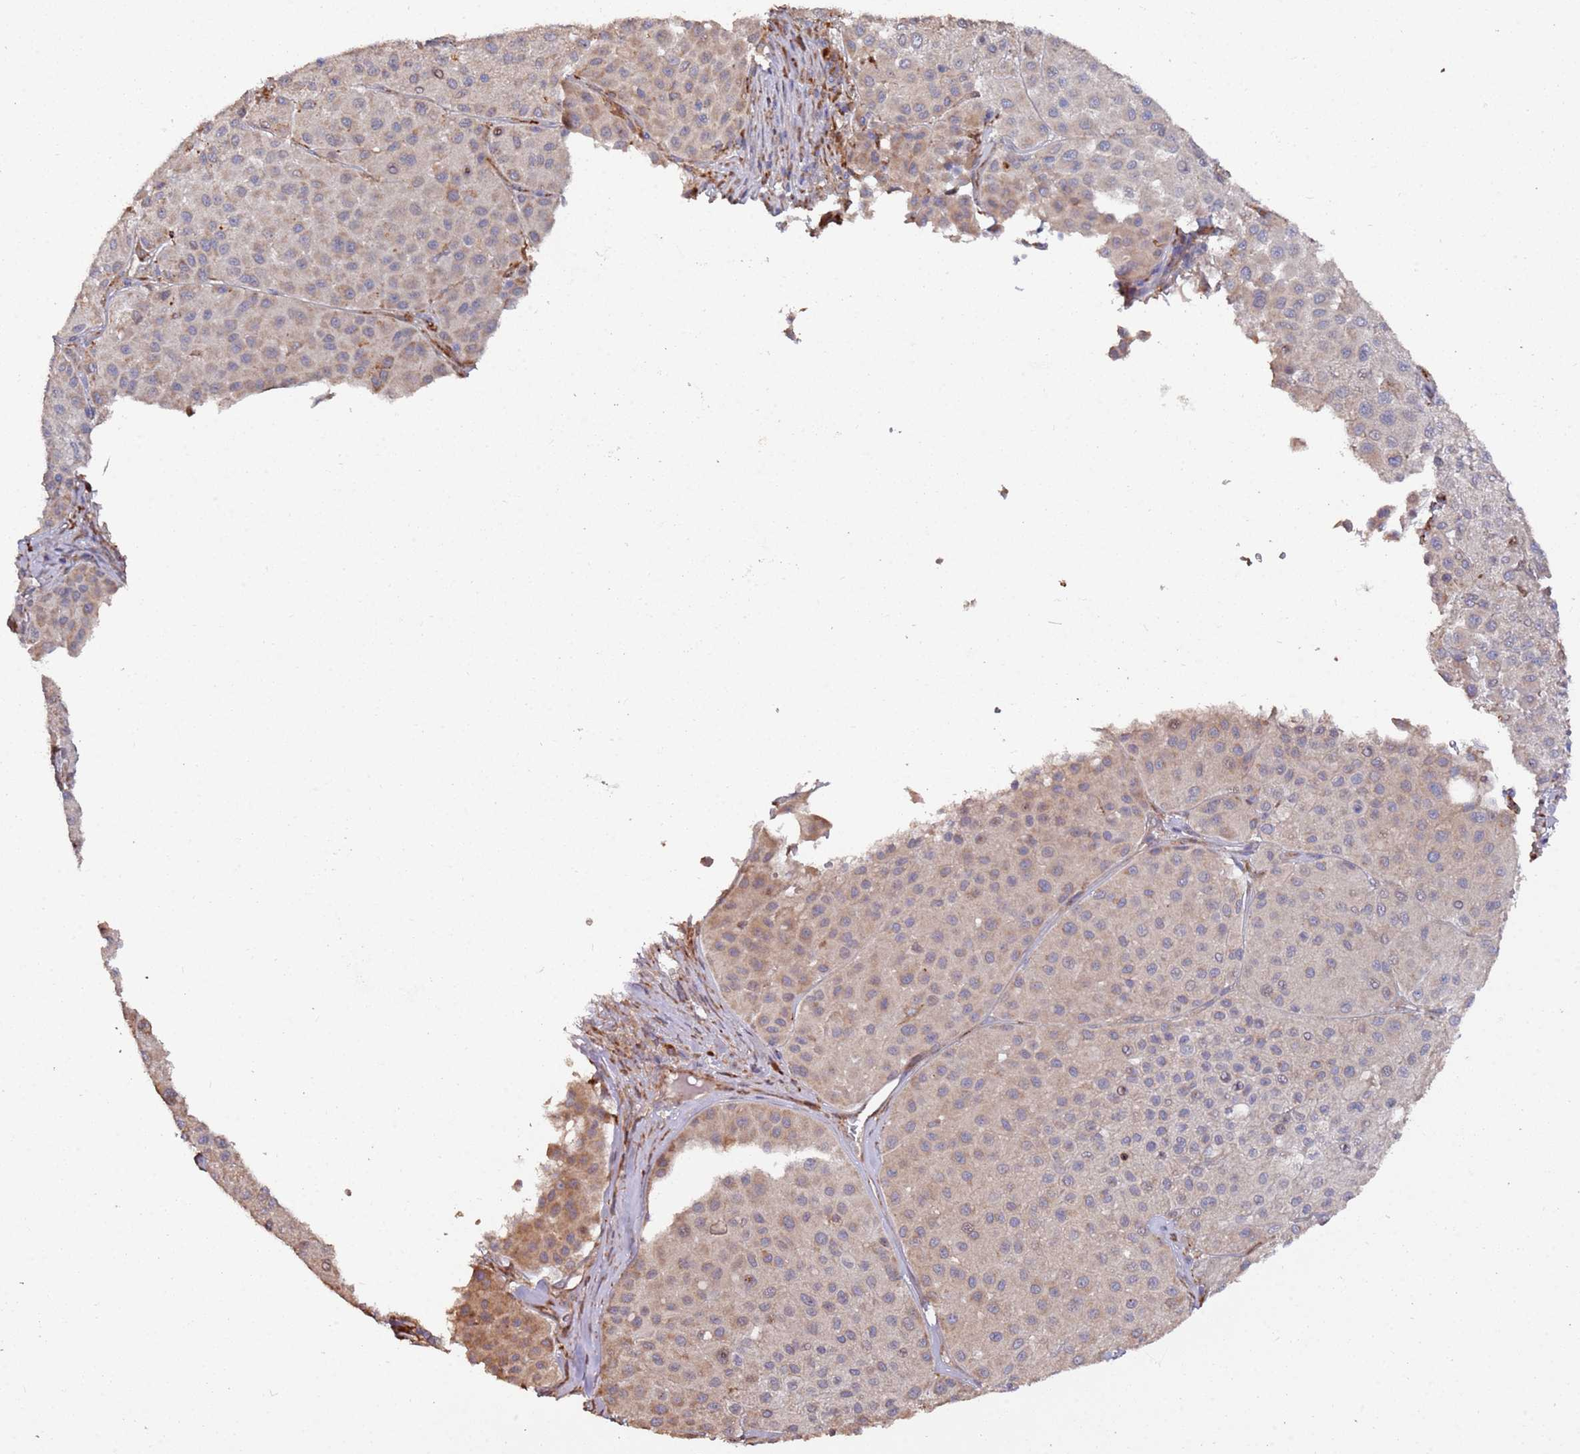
{"staining": {"intensity": "moderate", "quantity": "25%-75%", "location": "cytoplasmic/membranous"}, "tissue": "melanoma", "cell_type": "Tumor cells", "image_type": "cancer", "snomed": [{"axis": "morphology", "description": "Malignant melanoma, Metastatic site"}, {"axis": "topography", "description": "Smooth muscle"}], "caption": "Protein staining of melanoma tissue shows moderate cytoplasmic/membranous positivity in about 25%-75% of tumor cells.", "gene": "LACC1", "patient": {"sex": "male", "age": 41}}